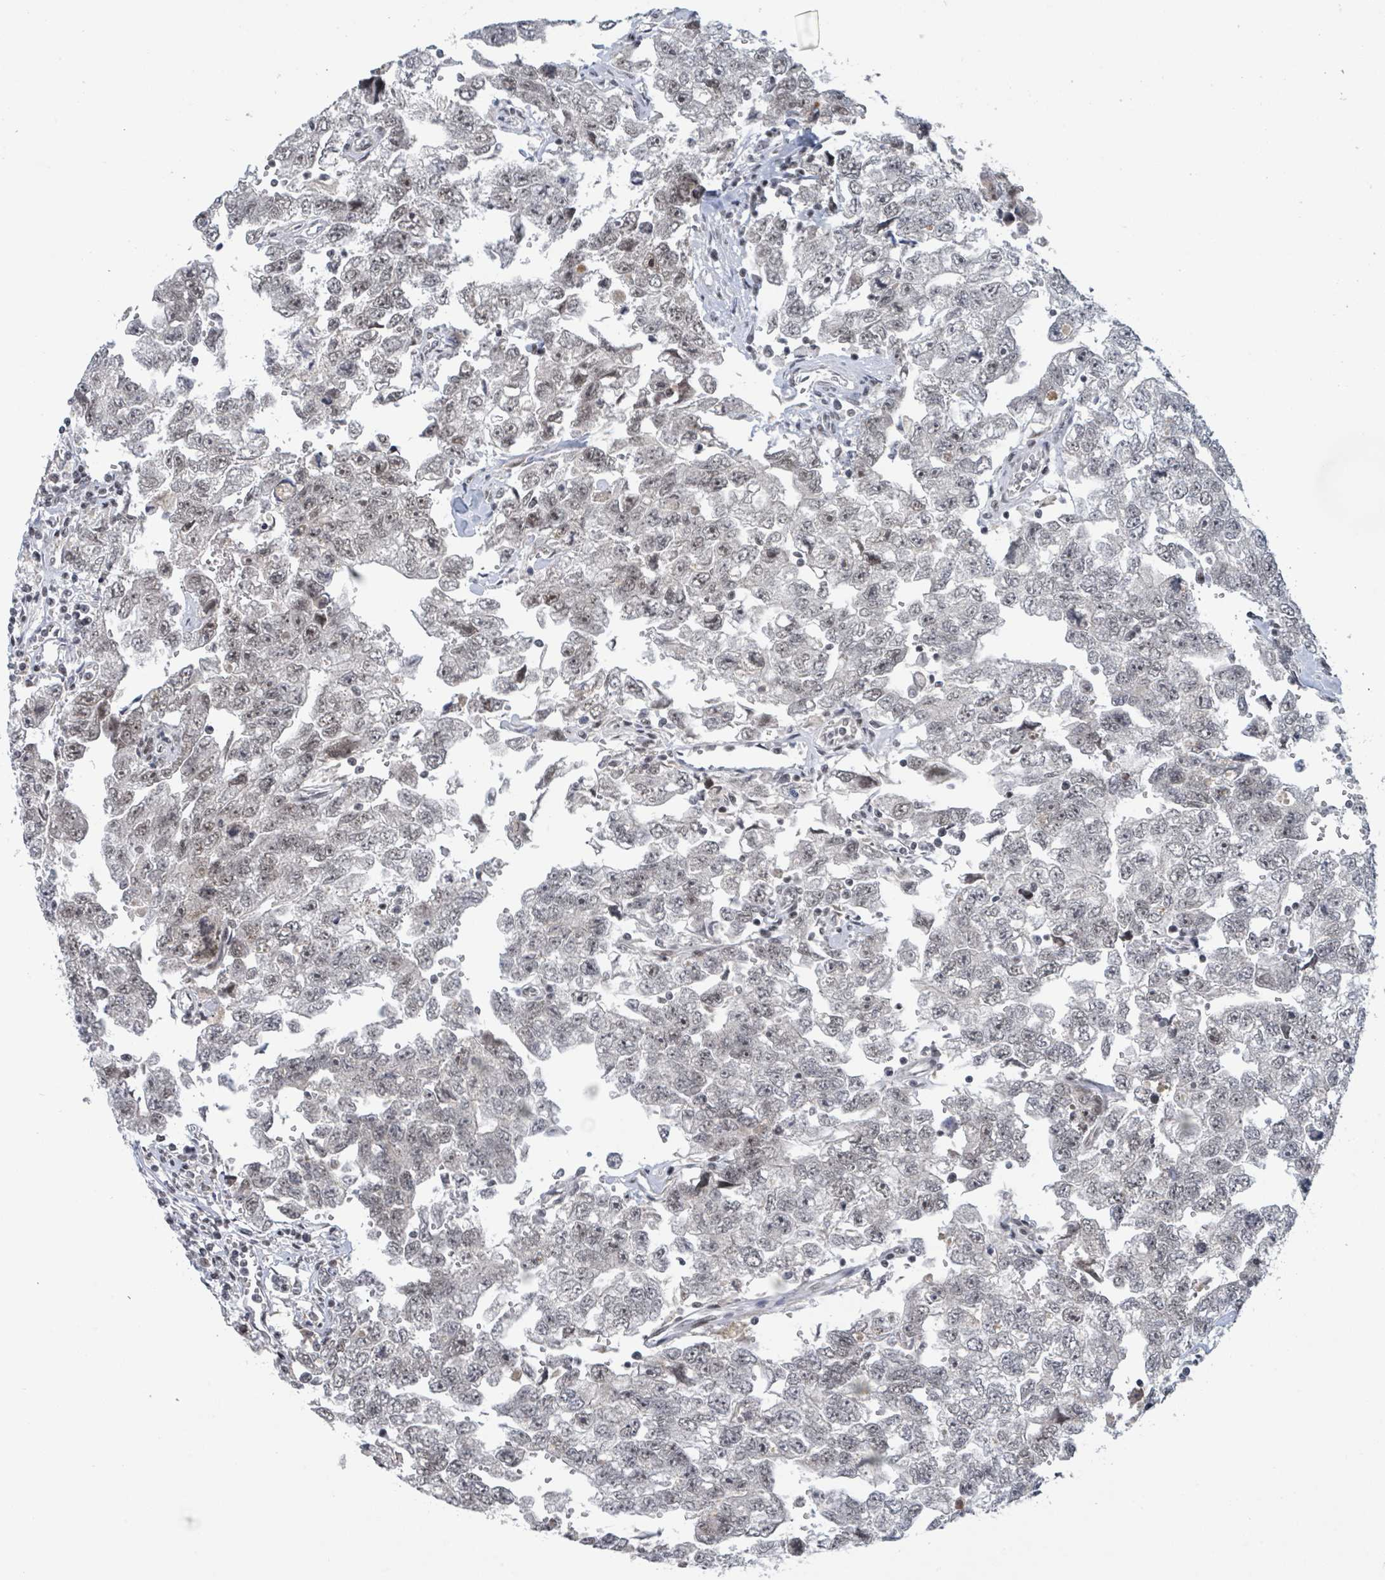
{"staining": {"intensity": "weak", "quantity": "<25%", "location": "nuclear"}, "tissue": "testis cancer", "cell_type": "Tumor cells", "image_type": "cancer", "snomed": [{"axis": "morphology", "description": "Carcinoma, Embryonal, NOS"}, {"axis": "topography", "description": "Testis"}], "caption": "Immunohistochemical staining of testis embryonal carcinoma shows no significant positivity in tumor cells.", "gene": "BANP", "patient": {"sex": "male", "age": 22}}